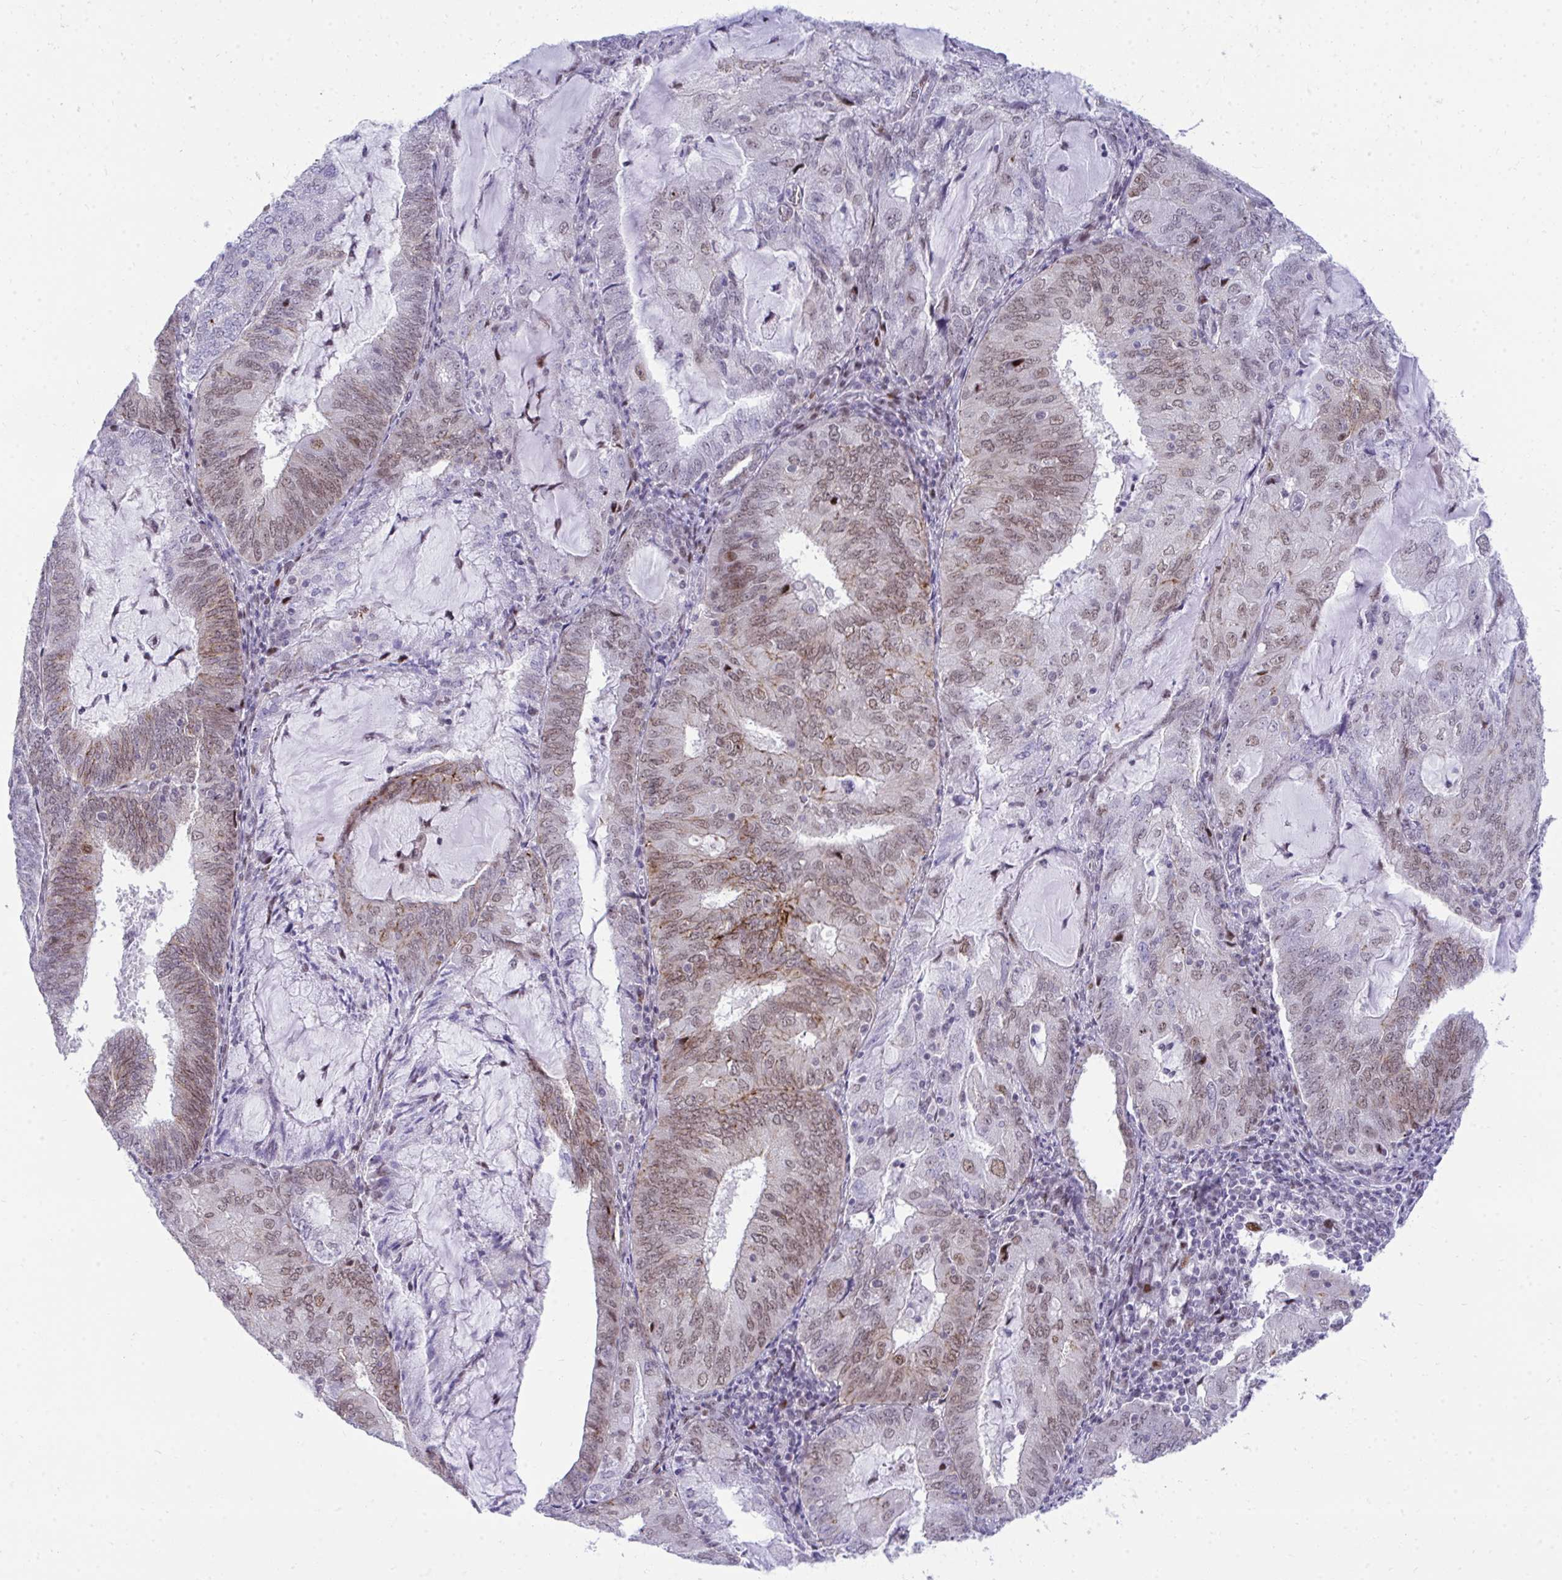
{"staining": {"intensity": "moderate", "quantity": "25%-75%", "location": "nuclear"}, "tissue": "endometrial cancer", "cell_type": "Tumor cells", "image_type": "cancer", "snomed": [{"axis": "morphology", "description": "Adenocarcinoma, NOS"}, {"axis": "topography", "description": "Endometrium"}], "caption": "The image exhibits staining of endometrial adenocarcinoma, revealing moderate nuclear protein positivity (brown color) within tumor cells. Ihc stains the protein in brown and the nuclei are stained blue.", "gene": "GLDN", "patient": {"sex": "female", "age": 81}}